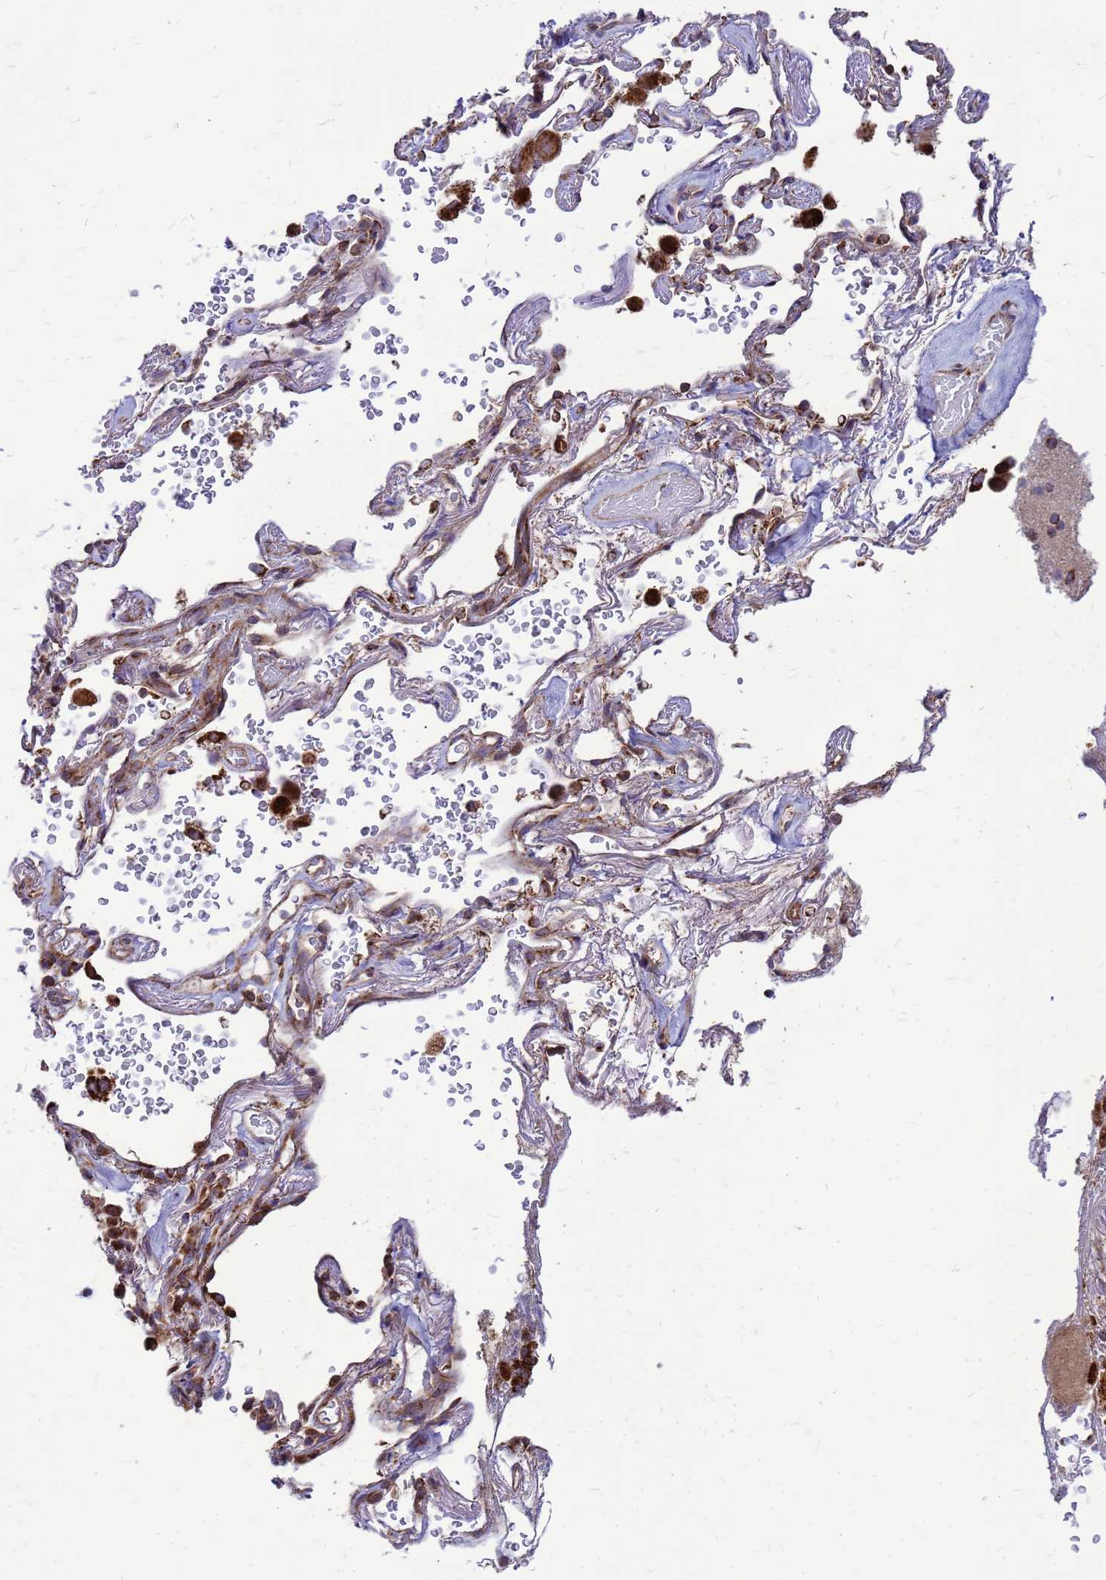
{"staining": {"intensity": "strong", "quantity": ">75%", "location": "cytoplasmic/membranous"}, "tissue": "lung cancer", "cell_type": "Tumor cells", "image_type": "cancer", "snomed": [{"axis": "morphology", "description": "Adenocarcinoma, NOS"}, {"axis": "topography", "description": "Lung"}], "caption": "Tumor cells display high levels of strong cytoplasmic/membranous positivity in about >75% of cells in lung adenocarcinoma.", "gene": "FSTL4", "patient": {"sex": "female", "age": 69}}